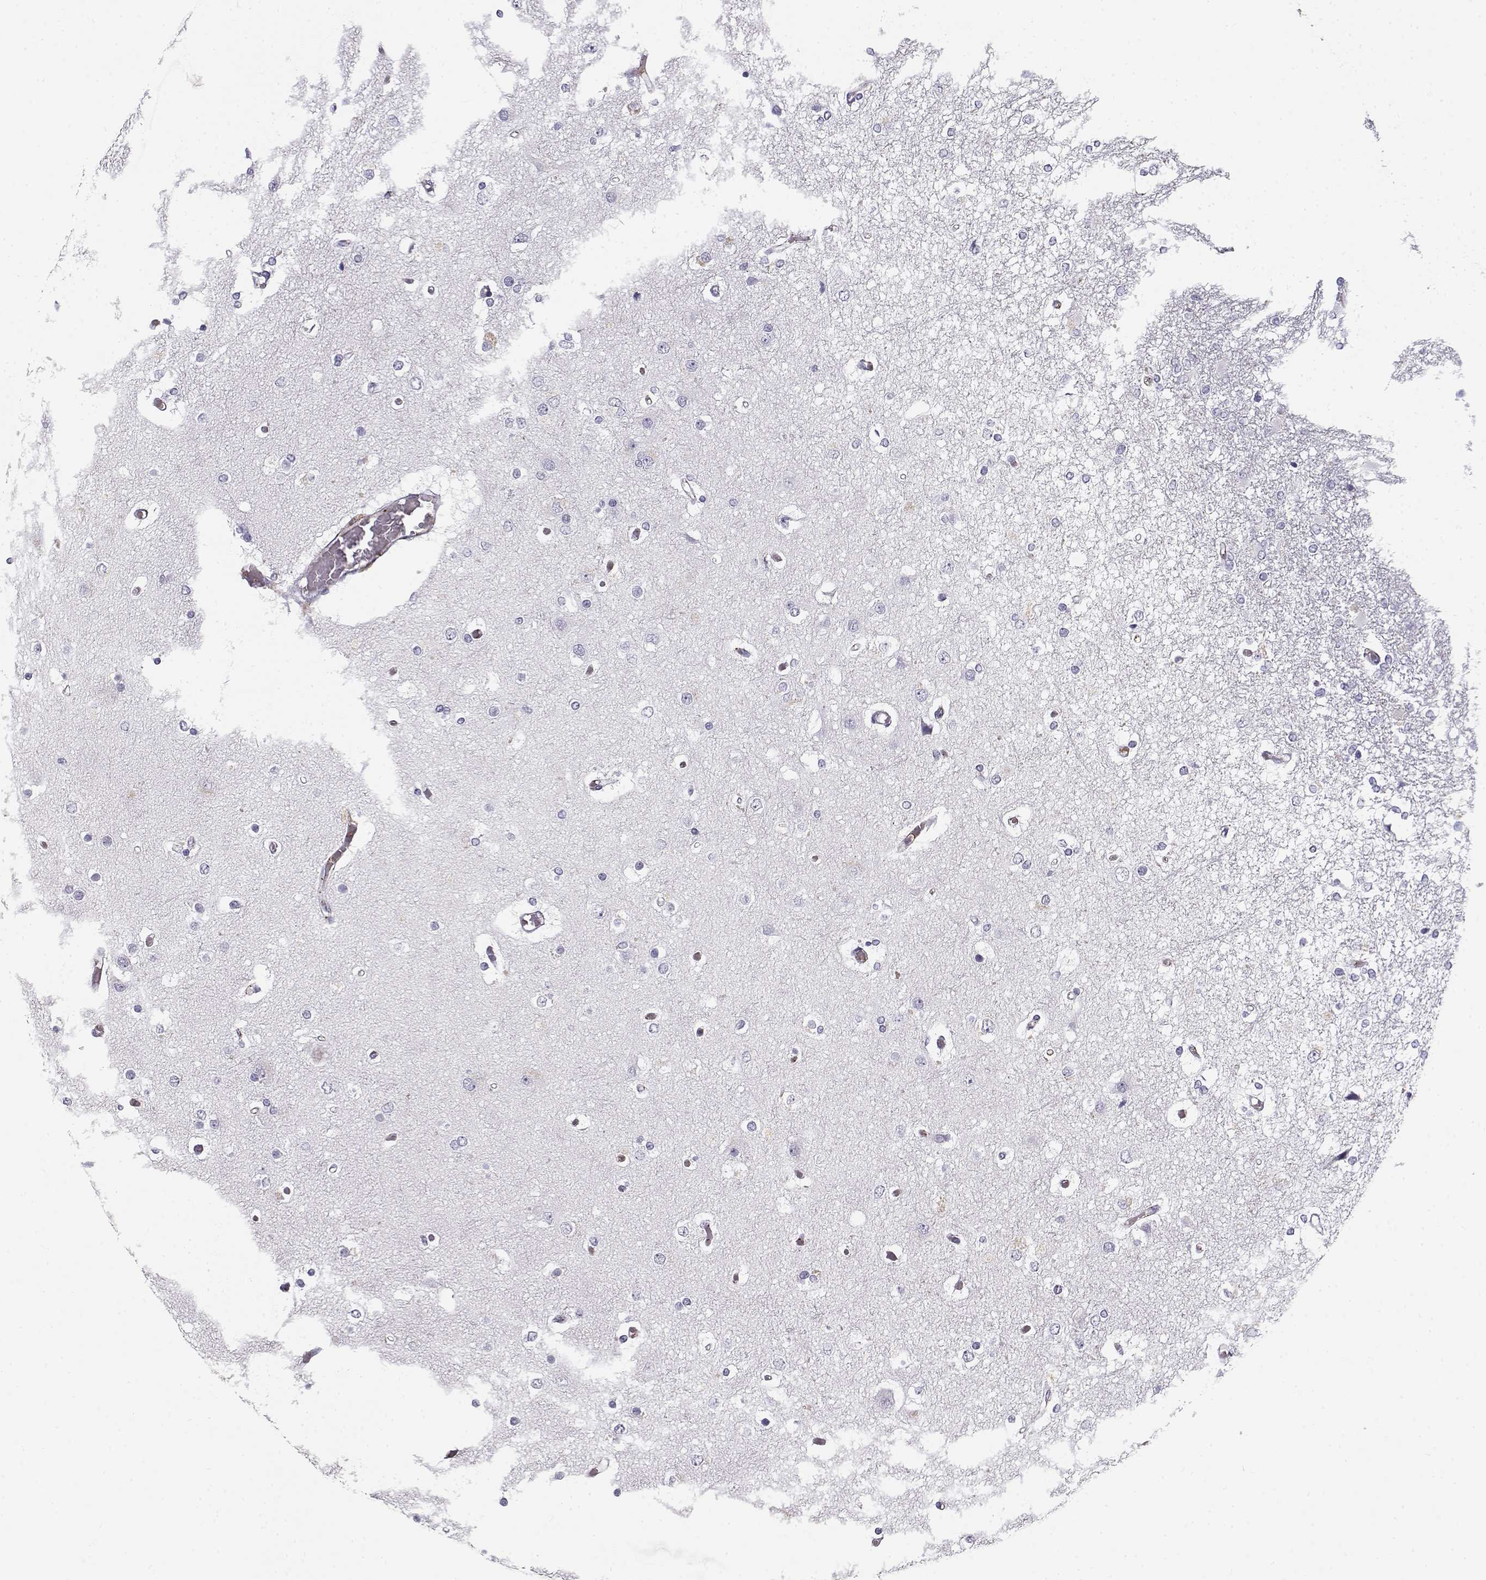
{"staining": {"intensity": "negative", "quantity": "none", "location": "none"}, "tissue": "glioma", "cell_type": "Tumor cells", "image_type": "cancer", "snomed": [{"axis": "morphology", "description": "Glioma, malignant, High grade"}, {"axis": "topography", "description": "Cerebral cortex"}], "caption": "Immunohistochemistry (IHC) photomicrograph of neoplastic tissue: human glioma stained with DAB (3,3'-diaminobenzidine) displays no significant protein staining in tumor cells. (Brightfield microscopy of DAB IHC at high magnification).", "gene": "MYO1A", "patient": {"sex": "male", "age": 79}}